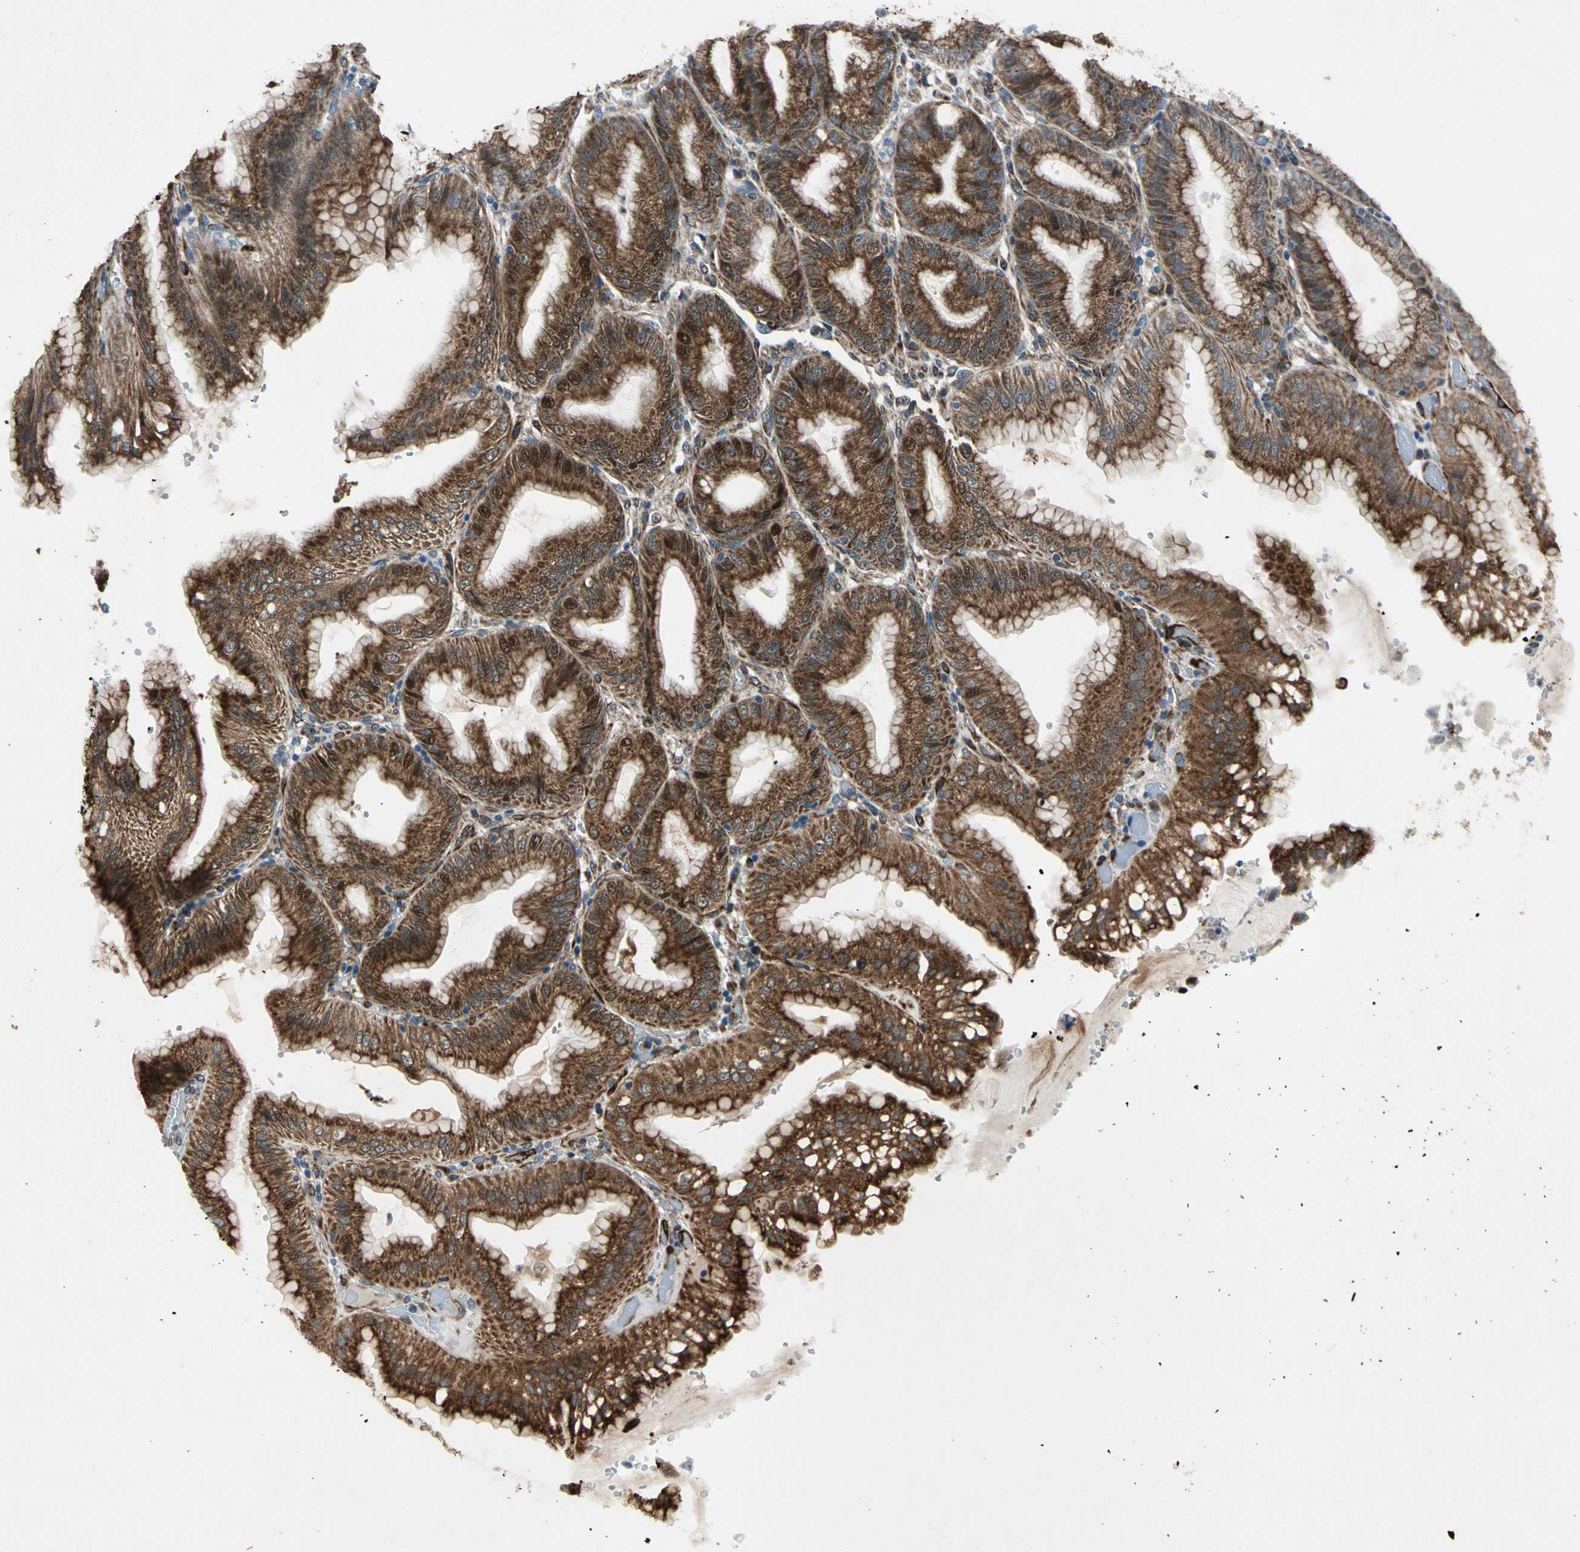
{"staining": {"intensity": "strong", "quantity": ">75%", "location": "cytoplasmic/membranous,nuclear"}, "tissue": "stomach", "cell_type": "Glandular cells", "image_type": "normal", "snomed": [{"axis": "morphology", "description": "Normal tissue, NOS"}, {"axis": "topography", "description": "Stomach, lower"}], "caption": "IHC histopathology image of unremarkable stomach: human stomach stained using immunohistochemistry (IHC) exhibits high levels of strong protein expression localized specifically in the cytoplasmic/membranous,nuclear of glandular cells, appearing as a cytoplasmic/membranous,nuclear brown color.", "gene": "EXD2", "patient": {"sex": "male", "age": 71}}